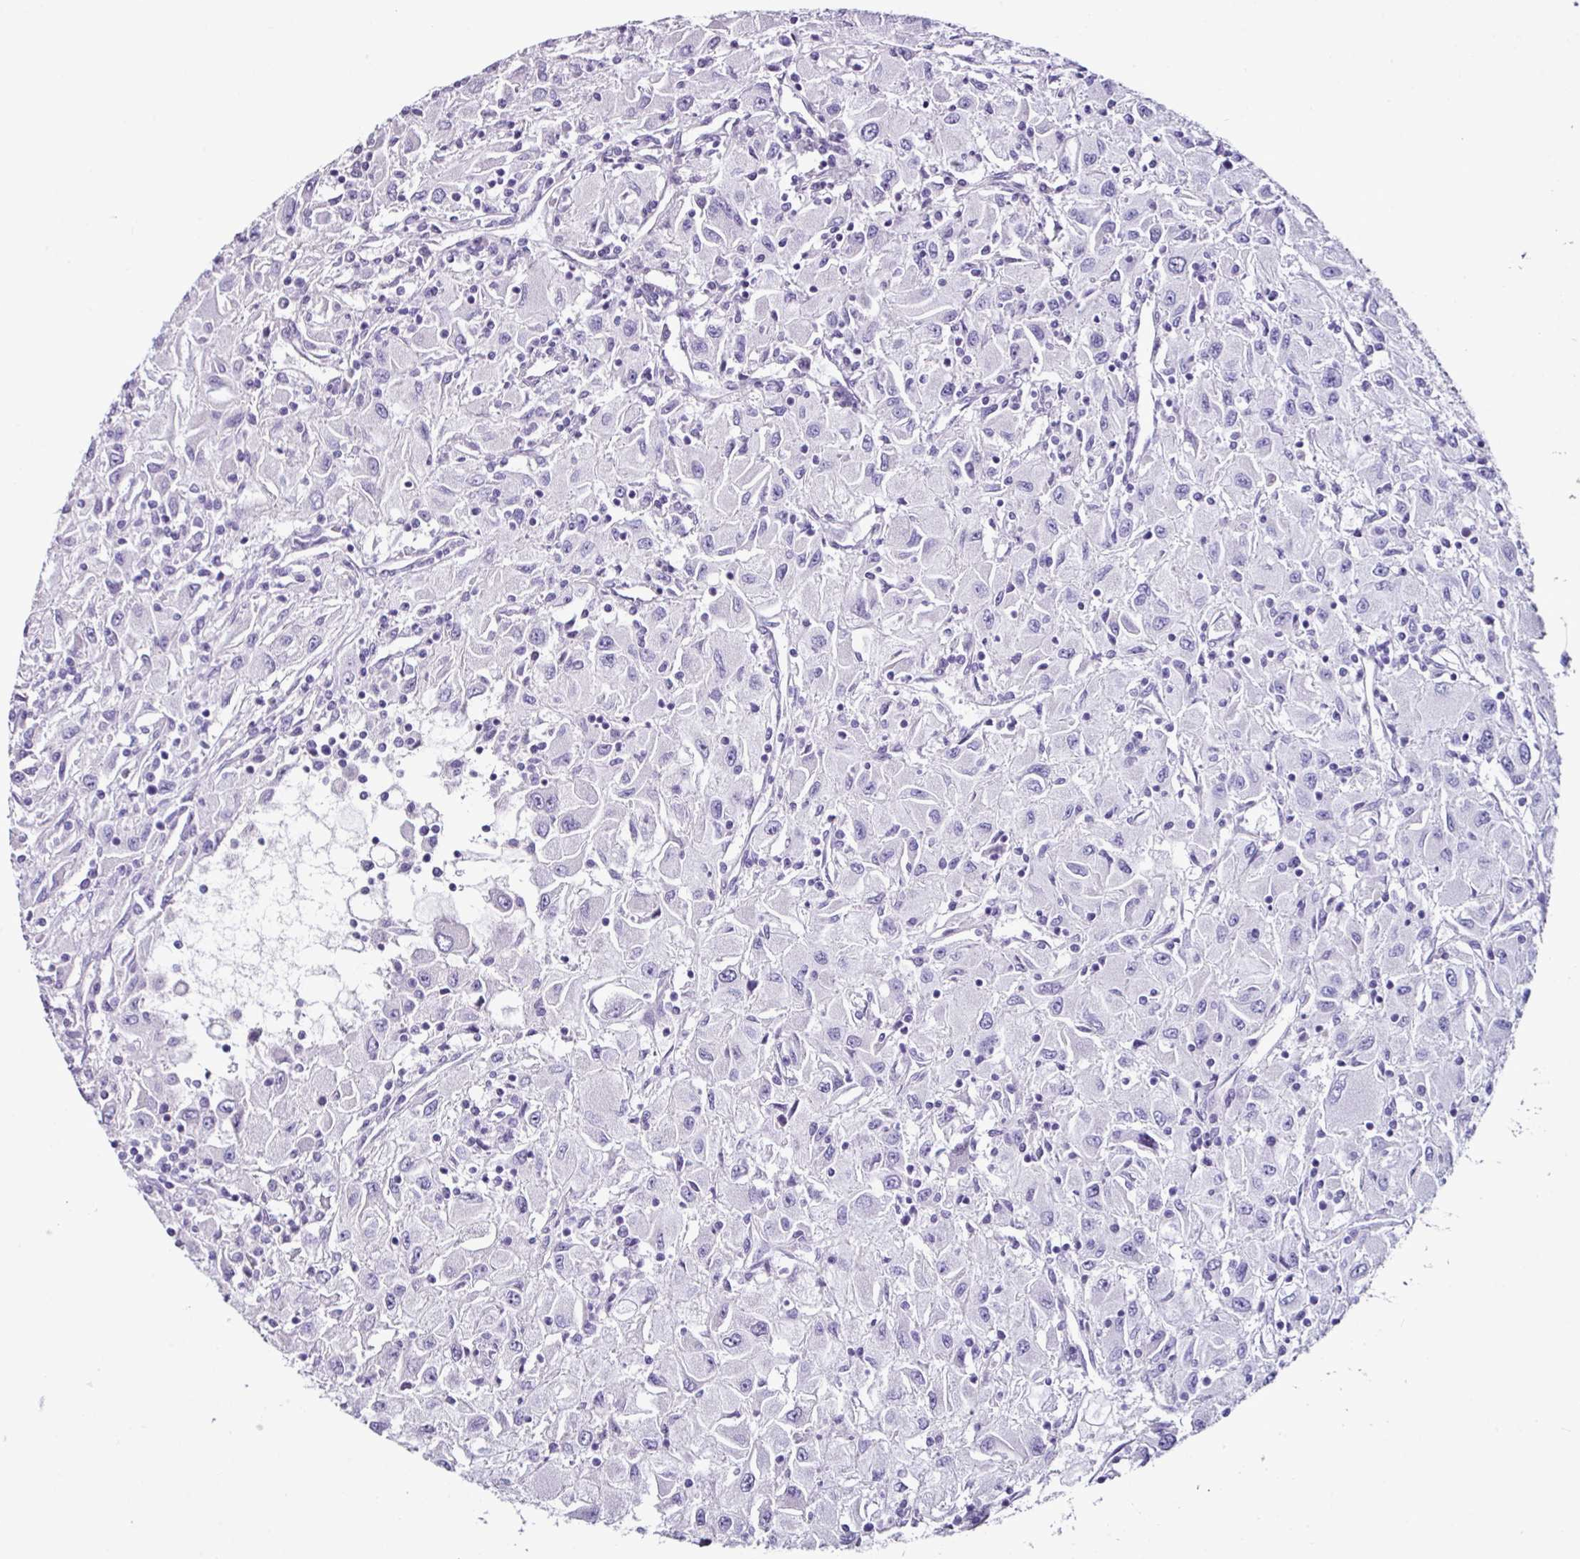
{"staining": {"intensity": "negative", "quantity": "none", "location": "none"}, "tissue": "renal cancer", "cell_type": "Tumor cells", "image_type": "cancer", "snomed": [{"axis": "morphology", "description": "Adenocarcinoma, NOS"}, {"axis": "topography", "description": "Kidney"}], "caption": "The histopathology image demonstrates no staining of tumor cells in renal cancer. (DAB immunohistochemistry (IHC) visualized using brightfield microscopy, high magnification).", "gene": "GLP2R", "patient": {"sex": "female", "age": 67}}